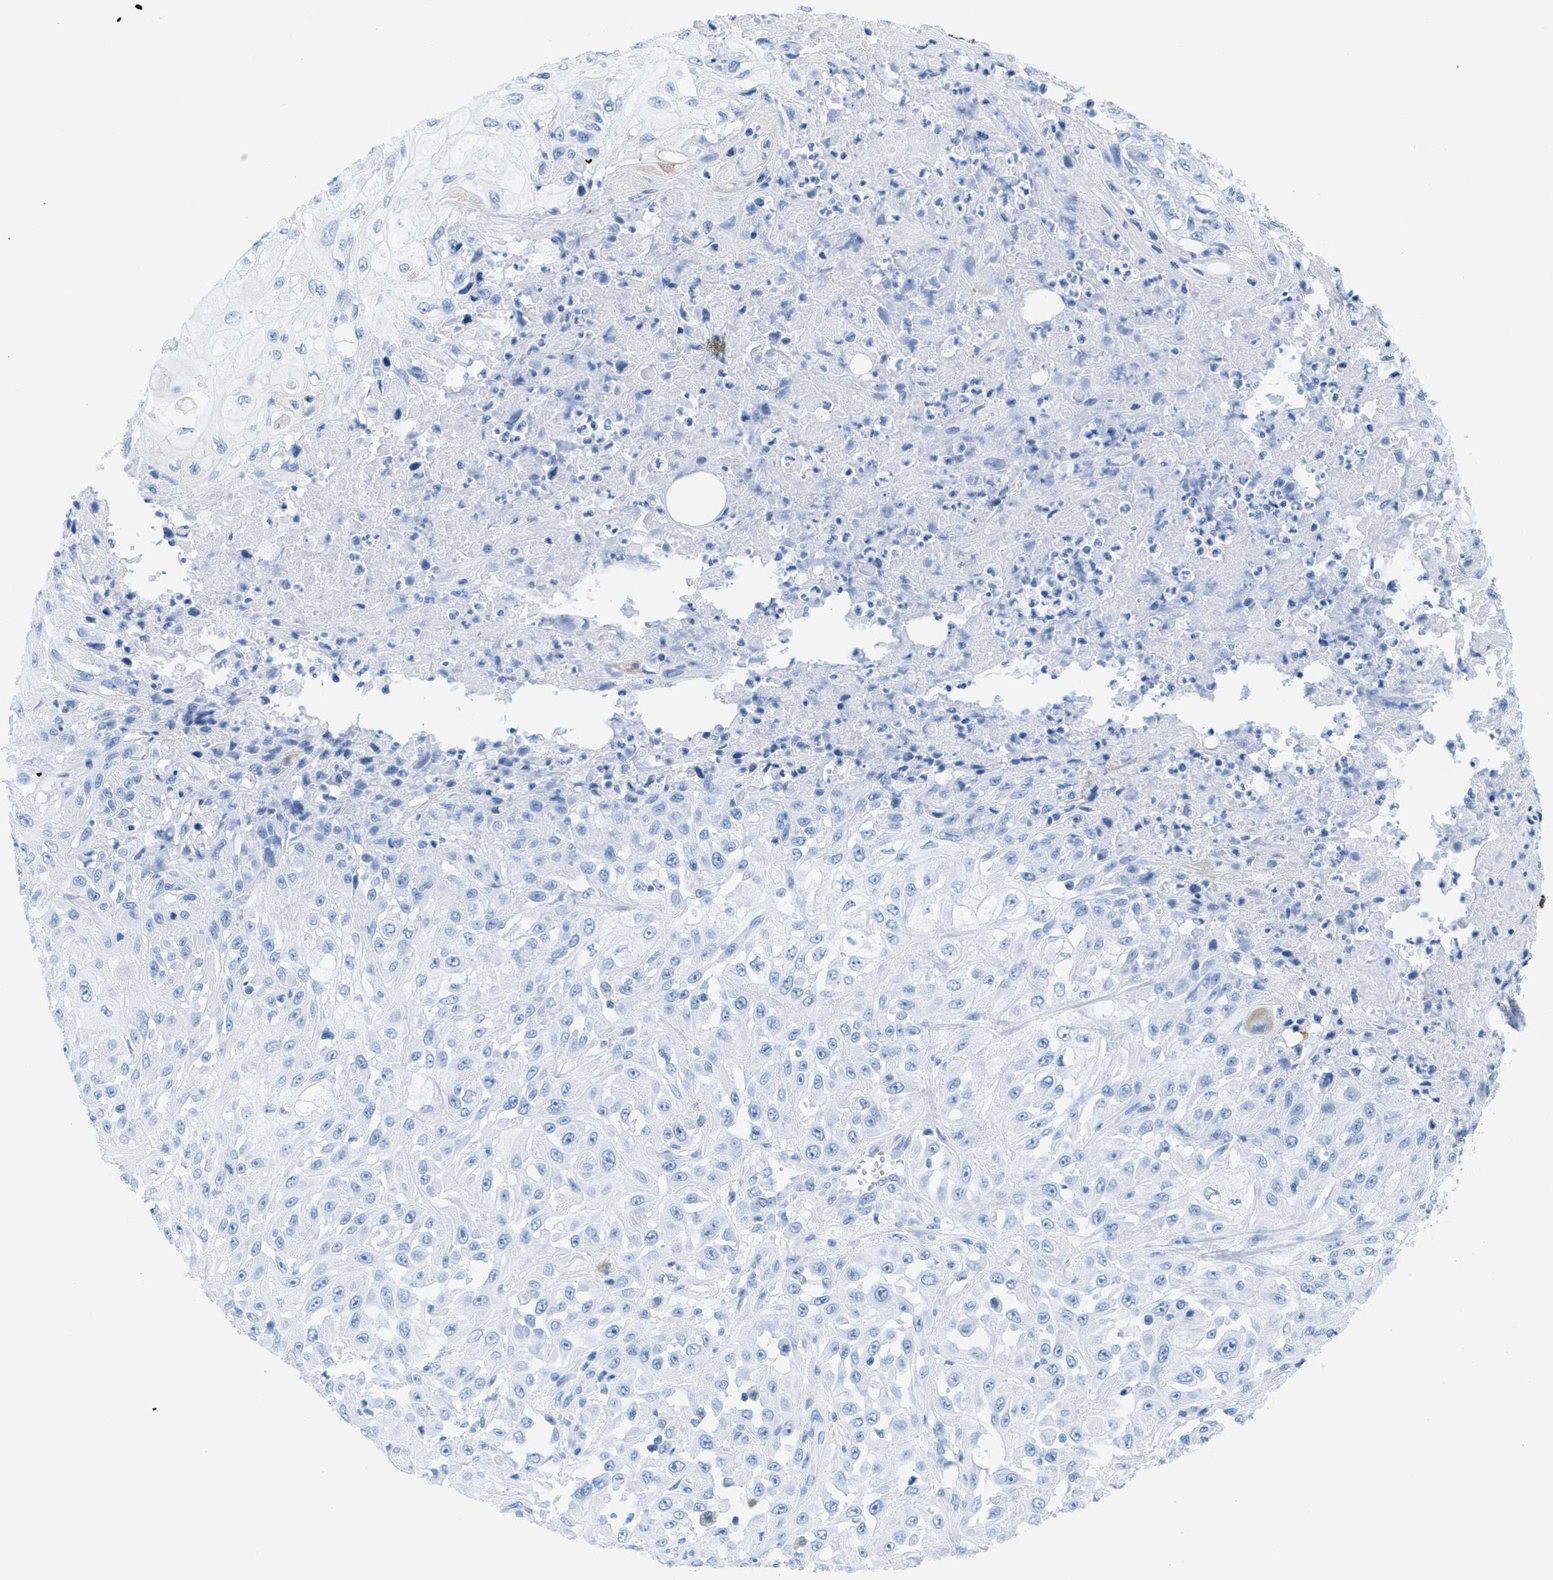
{"staining": {"intensity": "negative", "quantity": "none", "location": "none"}, "tissue": "skin cancer", "cell_type": "Tumor cells", "image_type": "cancer", "snomed": [{"axis": "morphology", "description": "Squamous cell carcinoma, NOS"}, {"axis": "morphology", "description": "Squamous cell carcinoma, metastatic, NOS"}, {"axis": "topography", "description": "Skin"}, {"axis": "topography", "description": "Lymph node"}], "caption": "Tumor cells are negative for protein expression in human skin metastatic squamous cell carcinoma. (Brightfield microscopy of DAB (3,3'-diaminobenzidine) IHC at high magnification).", "gene": "ASGR1", "patient": {"sex": "male", "age": 75}}